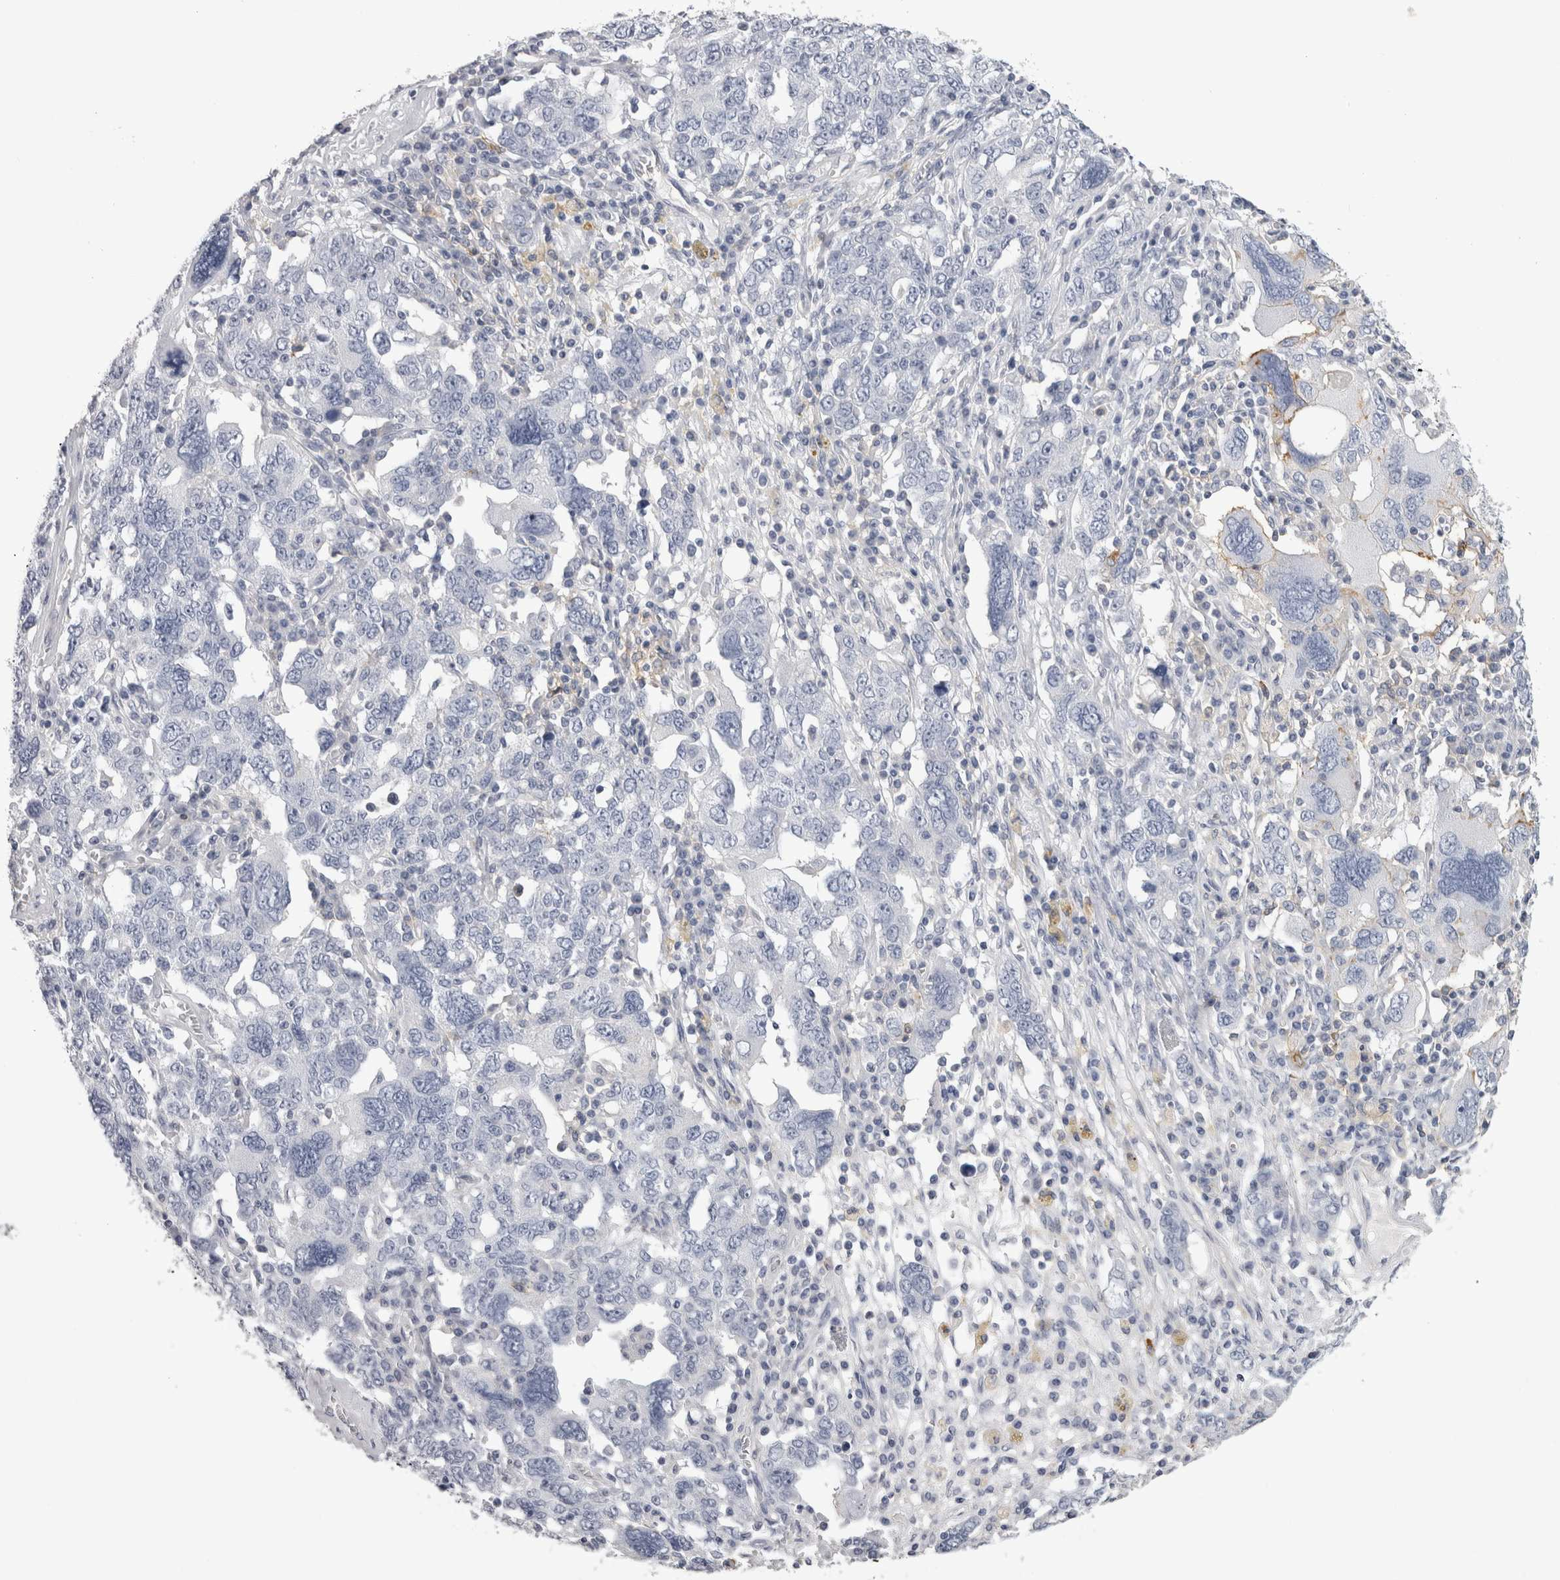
{"staining": {"intensity": "negative", "quantity": "none", "location": "none"}, "tissue": "ovarian cancer", "cell_type": "Tumor cells", "image_type": "cancer", "snomed": [{"axis": "morphology", "description": "Carcinoma, endometroid"}, {"axis": "topography", "description": "Ovary"}], "caption": "The image shows no staining of tumor cells in ovarian cancer (endometroid carcinoma). The staining was performed using DAB to visualize the protein expression in brown, while the nuclei were stained in blue with hematoxylin (Magnification: 20x).", "gene": "AFMID", "patient": {"sex": "female", "age": 62}}